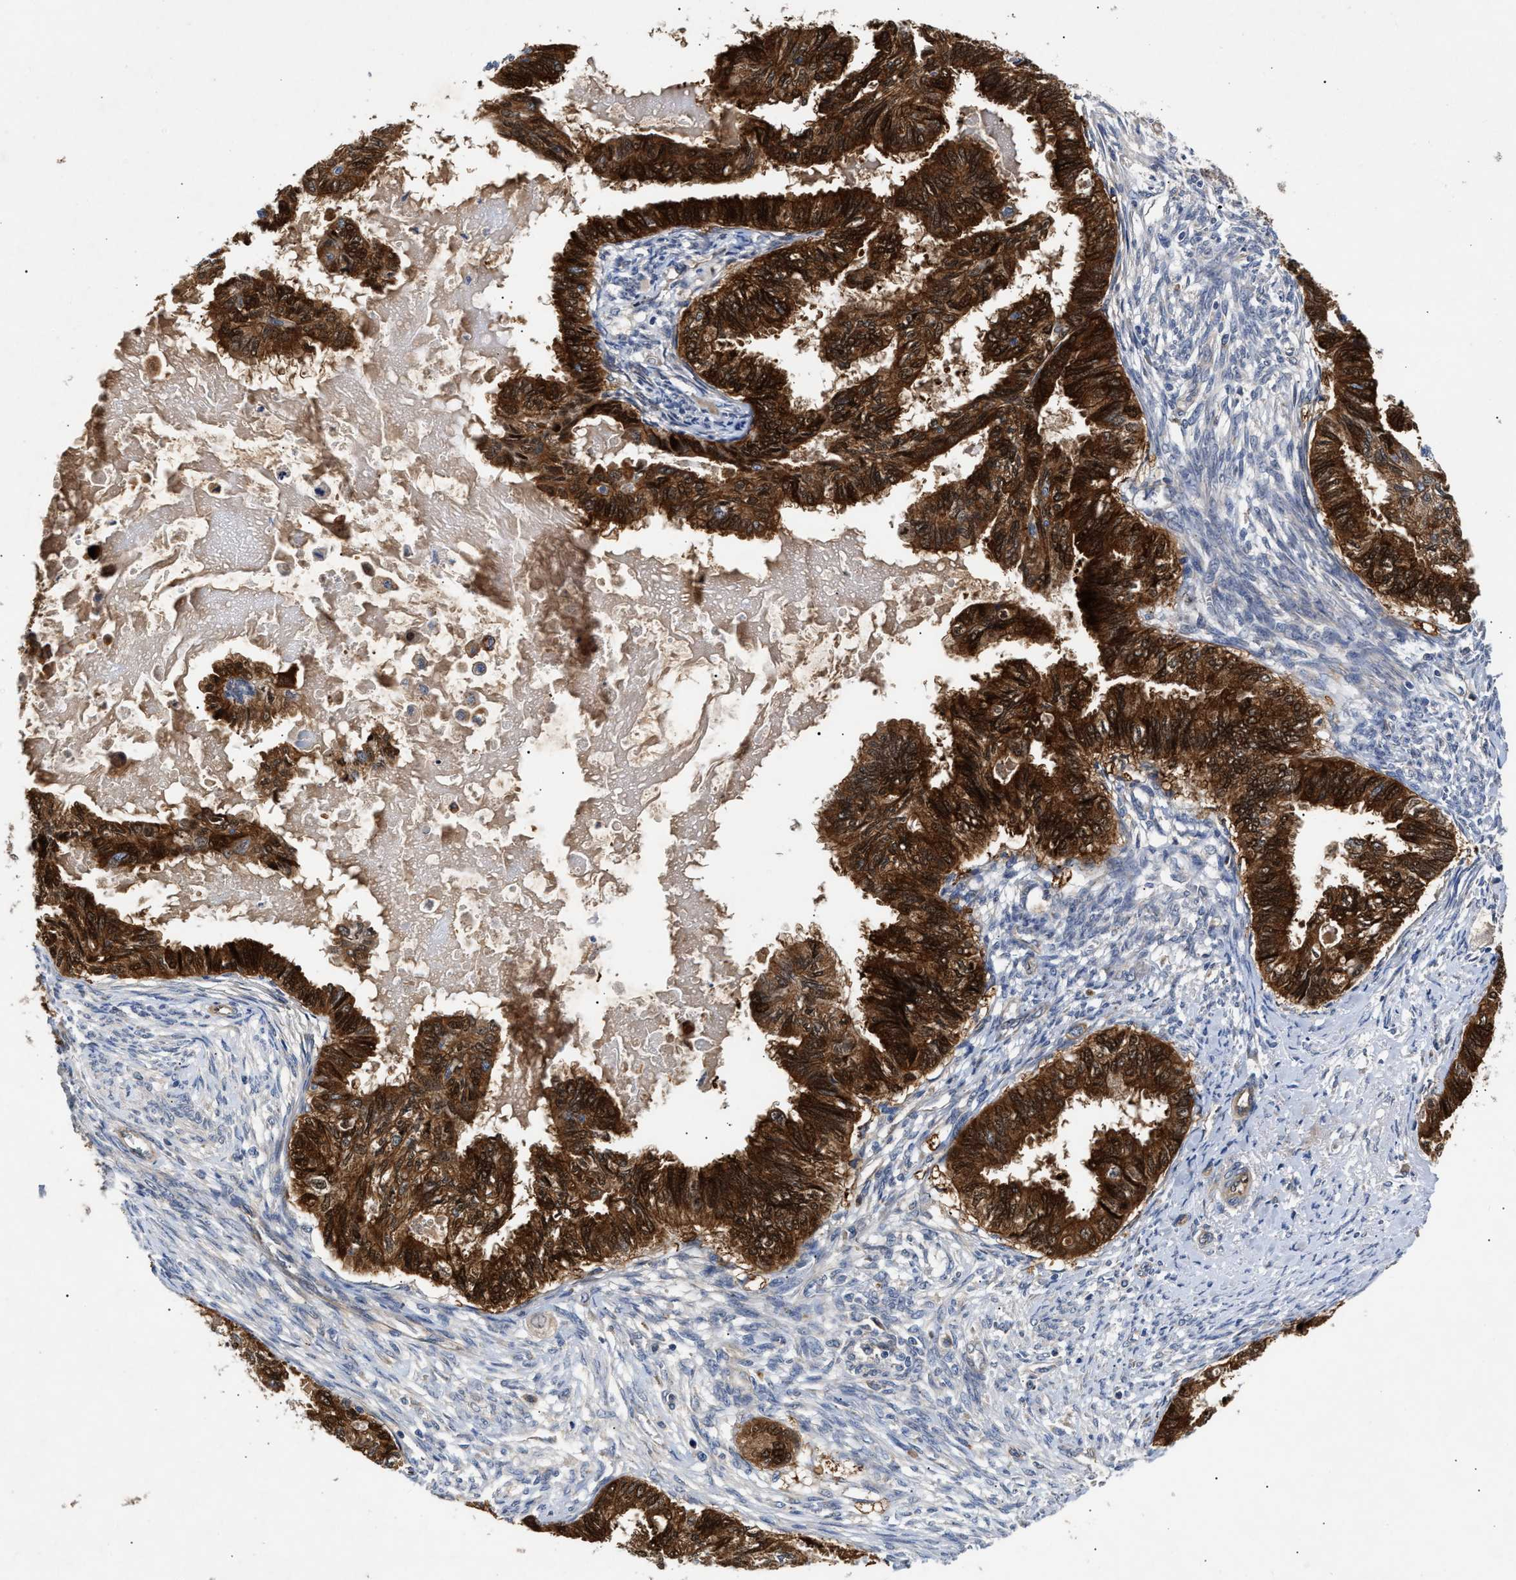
{"staining": {"intensity": "strong", "quantity": ">75%", "location": "cytoplasmic/membranous,nuclear"}, "tissue": "cervical cancer", "cell_type": "Tumor cells", "image_type": "cancer", "snomed": [{"axis": "morphology", "description": "Normal tissue, NOS"}, {"axis": "morphology", "description": "Adenocarcinoma, NOS"}, {"axis": "topography", "description": "Cervix"}, {"axis": "topography", "description": "Endometrium"}], "caption": "Strong cytoplasmic/membranous and nuclear positivity is present in approximately >75% of tumor cells in cervical adenocarcinoma.", "gene": "CCDC146", "patient": {"sex": "female", "age": 86}}